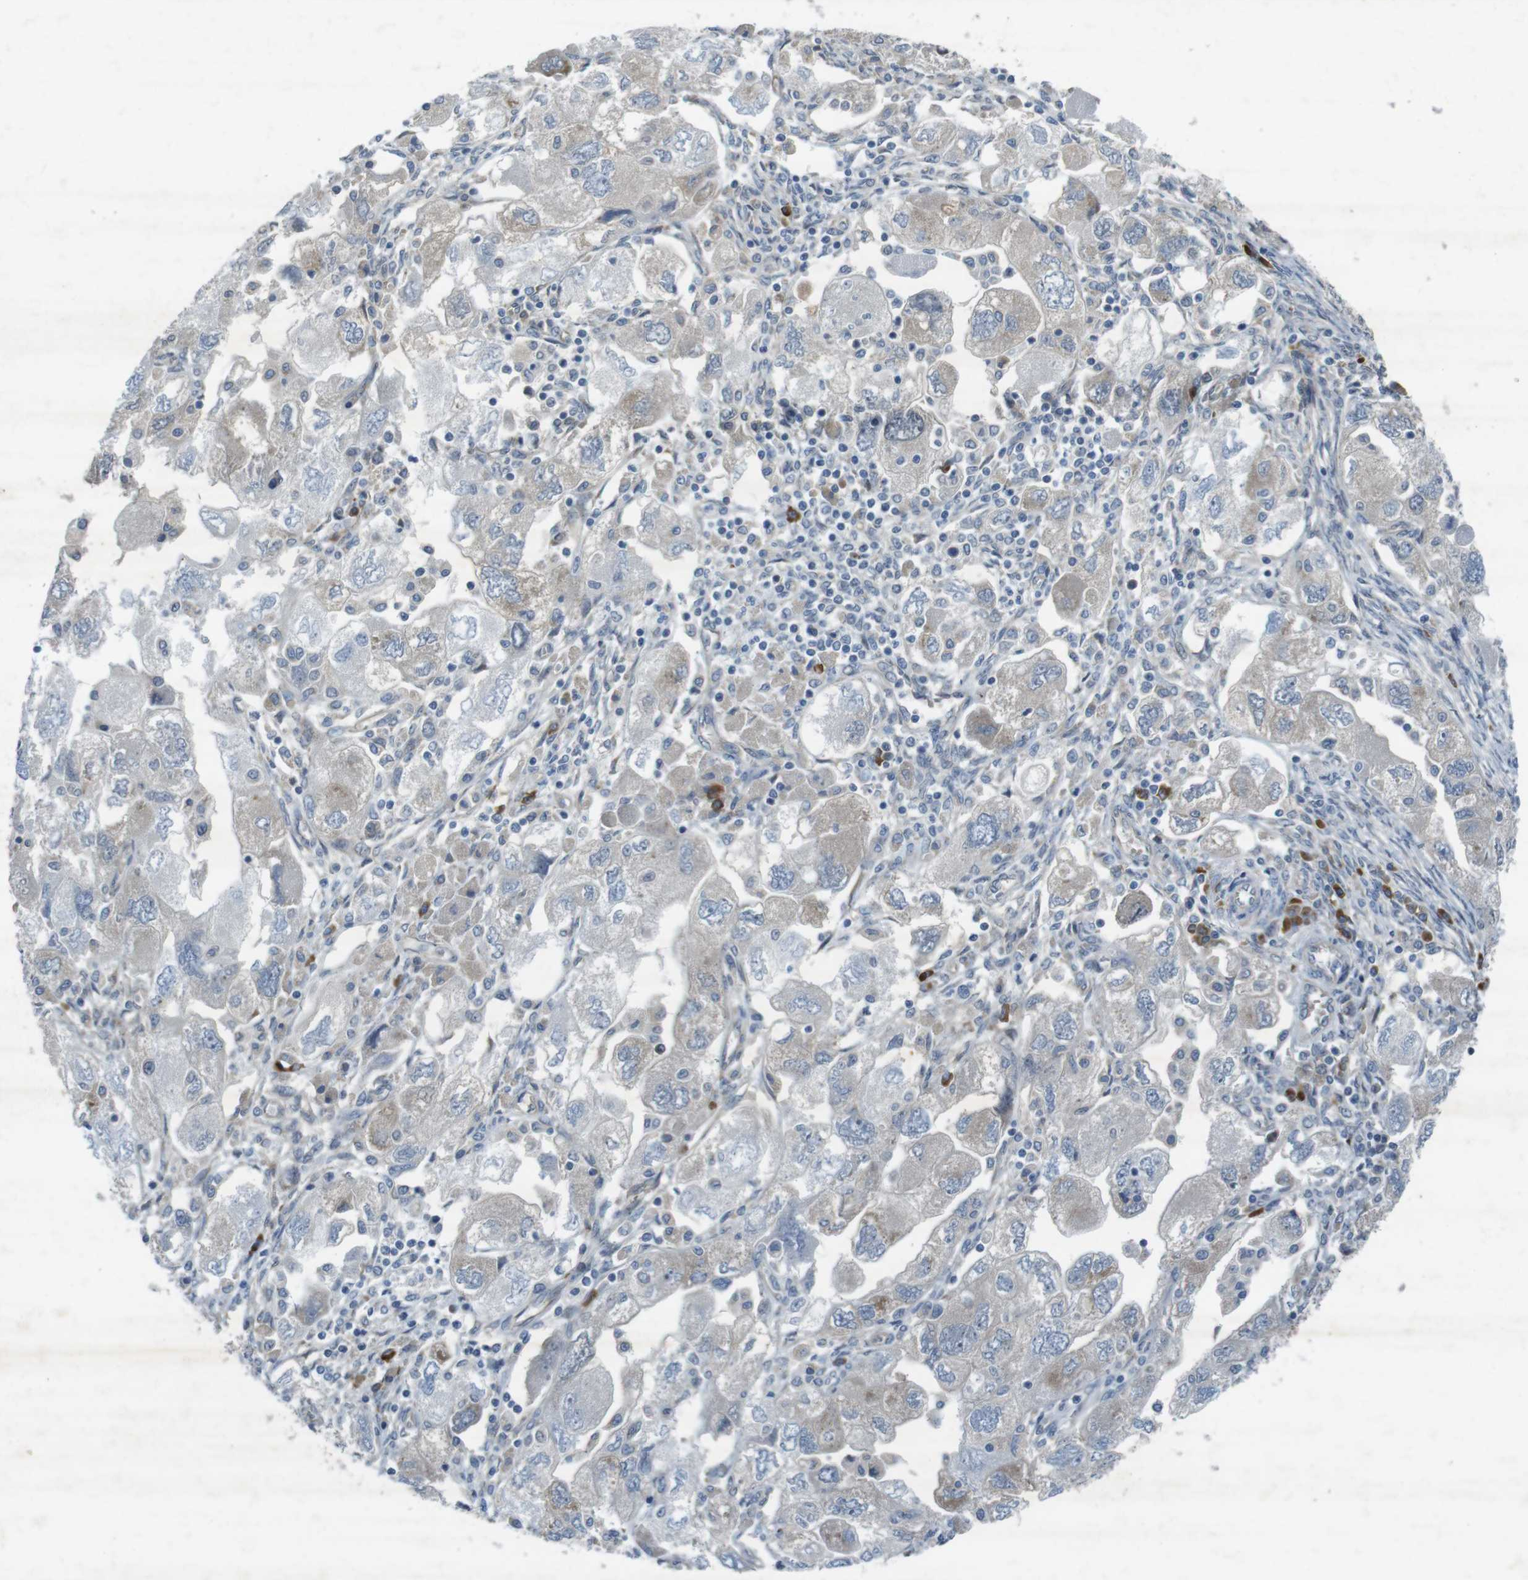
{"staining": {"intensity": "negative", "quantity": "none", "location": "none"}, "tissue": "ovarian cancer", "cell_type": "Tumor cells", "image_type": "cancer", "snomed": [{"axis": "morphology", "description": "Carcinoma, NOS"}, {"axis": "morphology", "description": "Cystadenocarcinoma, serous, NOS"}, {"axis": "topography", "description": "Ovary"}], "caption": "Protein analysis of ovarian cancer (serous cystadenocarcinoma) shows no significant positivity in tumor cells. The staining is performed using DAB (3,3'-diaminobenzidine) brown chromogen with nuclei counter-stained in using hematoxylin.", "gene": "FLCN", "patient": {"sex": "female", "age": 69}}